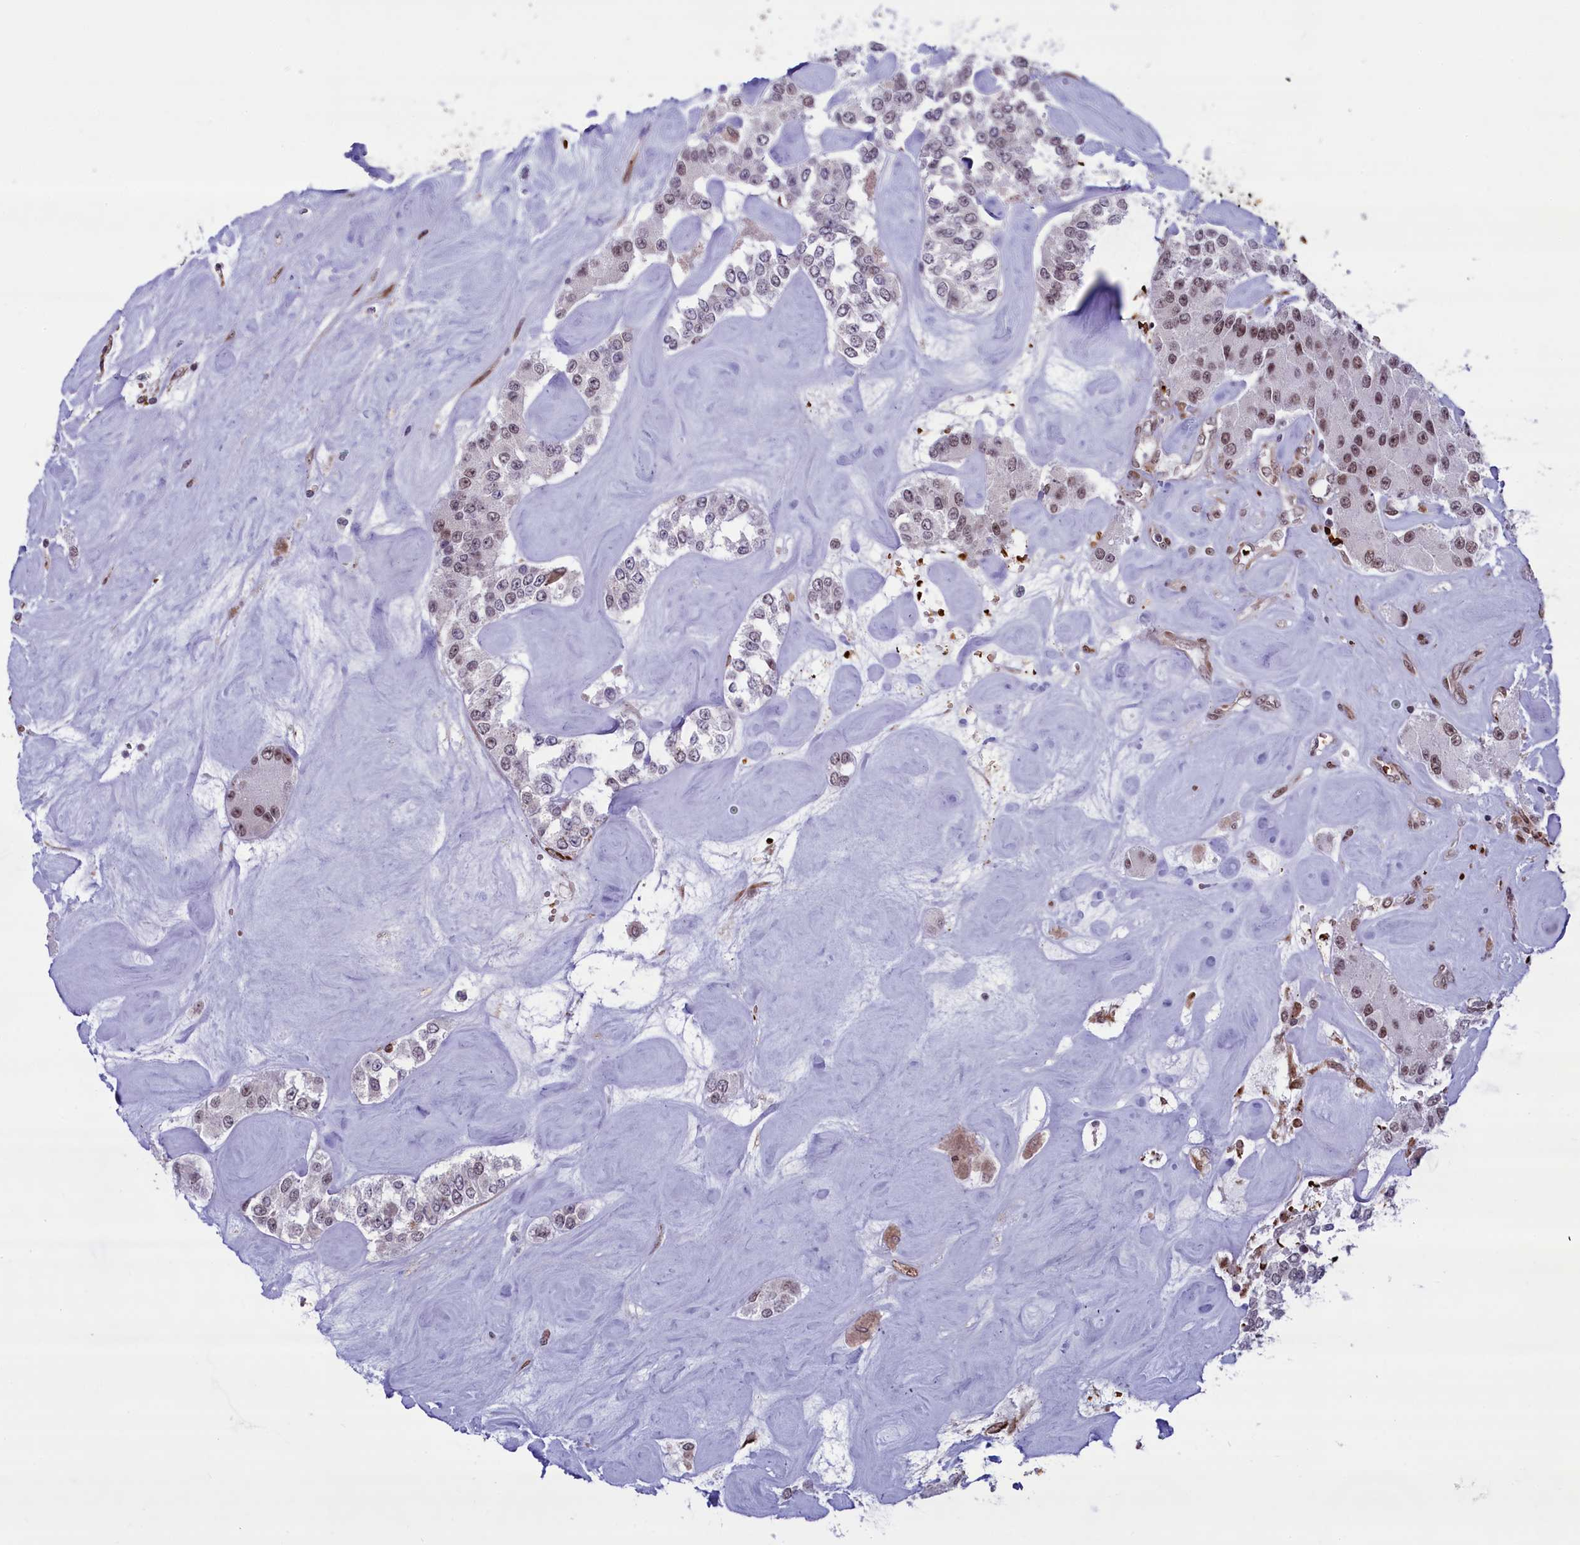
{"staining": {"intensity": "moderate", "quantity": "<25%", "location": "cytoplasmic/membranous,nuclear"}, "tissue": "carcinoid", "cell_type": "Tumor cells", "image_type": "cancer", "snomed": [{"axis": "morphology", "description": "Carcinoid, malignant, NOS"}, {"axis": "topography", "description": "Pancreas"}], "caption": "Carcinoid stained for a protein exhibits moderate cytoplasmic/membranous and nuclear positivity in tumor cells.", "gene": "MPHOSPH8", "patient": {"sex": "male", "age": 41}}